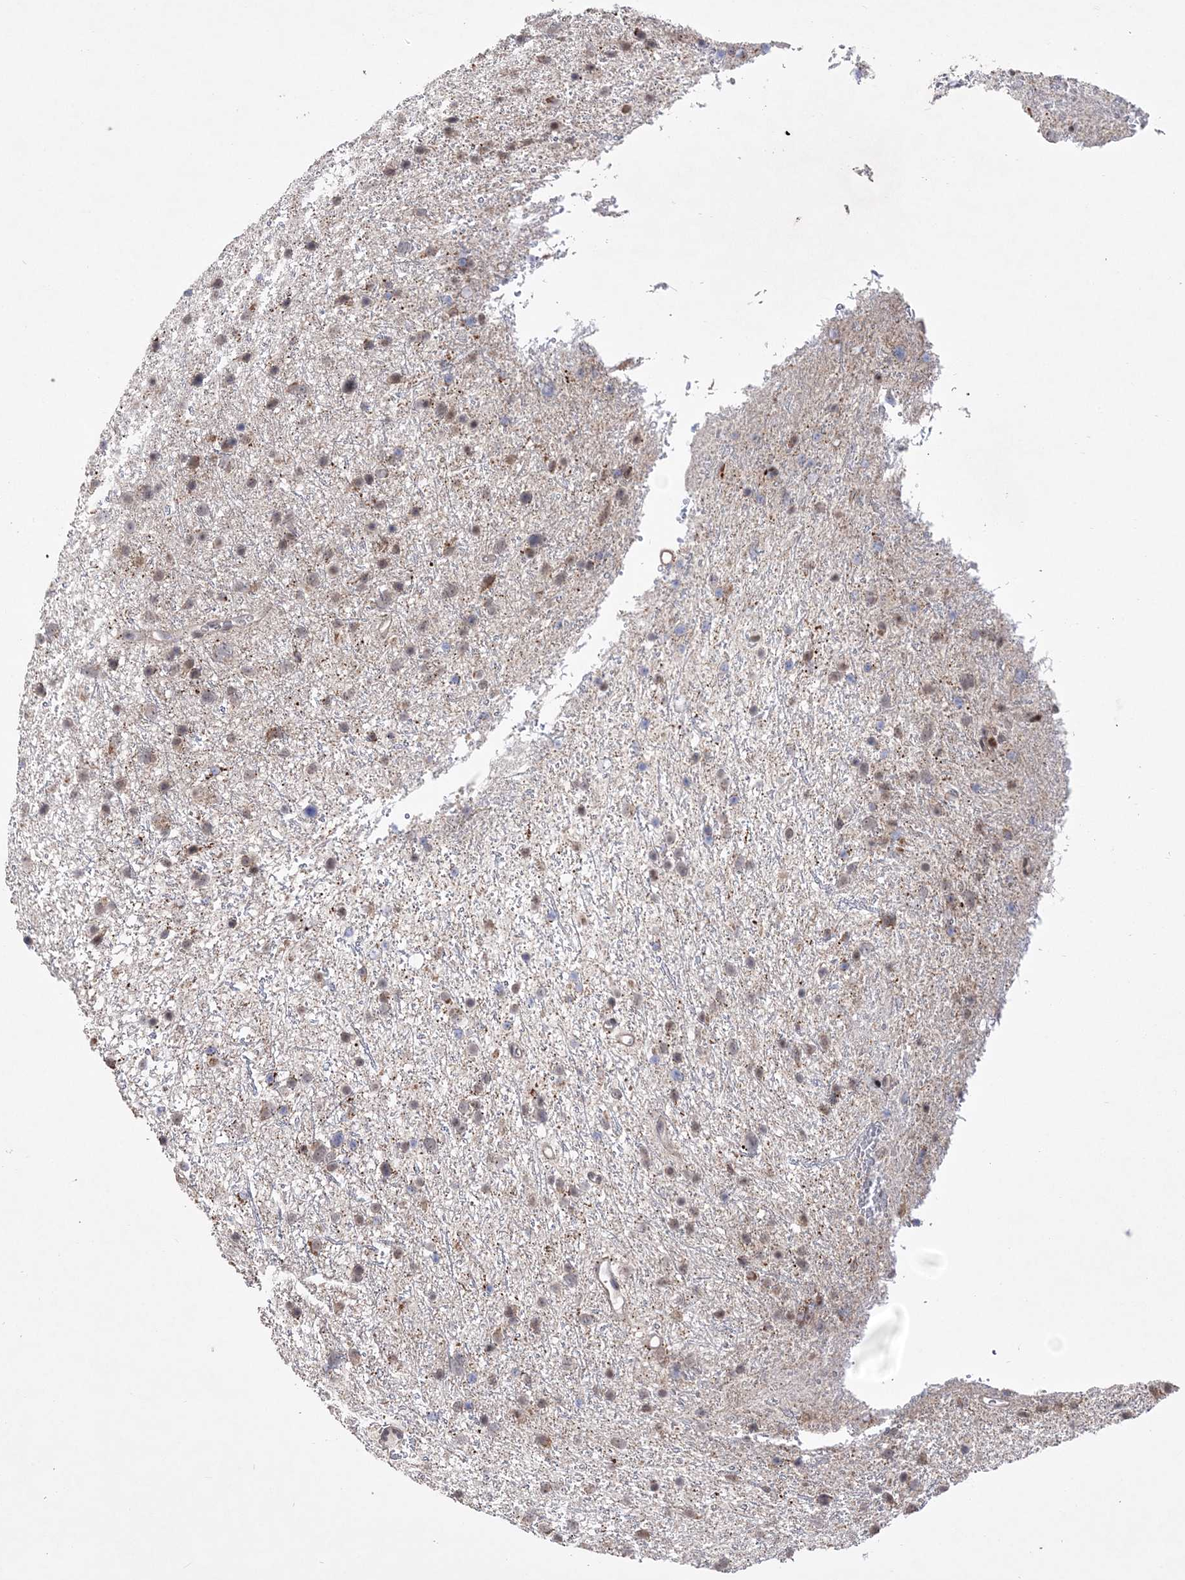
{"staining": {"intensity": "weak", "quantity": ">75%", "location": "nuclear"}, "tissue": "glioma", "cell_type": "Tumor cells", "image_type": "cancer", "snomed": [{"axis": "morphology", "description": "Glioma, malignant, Low grade"}, {"axis": "topography", "description": "Cerebral cortex"}], "caption": "This is an image of immunohistochemistry staining of low-grade glioma (malignant), which shows weak staining in the nuclear of tumor cells.", "gene": "BOD1L1", "patient": {"sex": "female", "age": 39}}